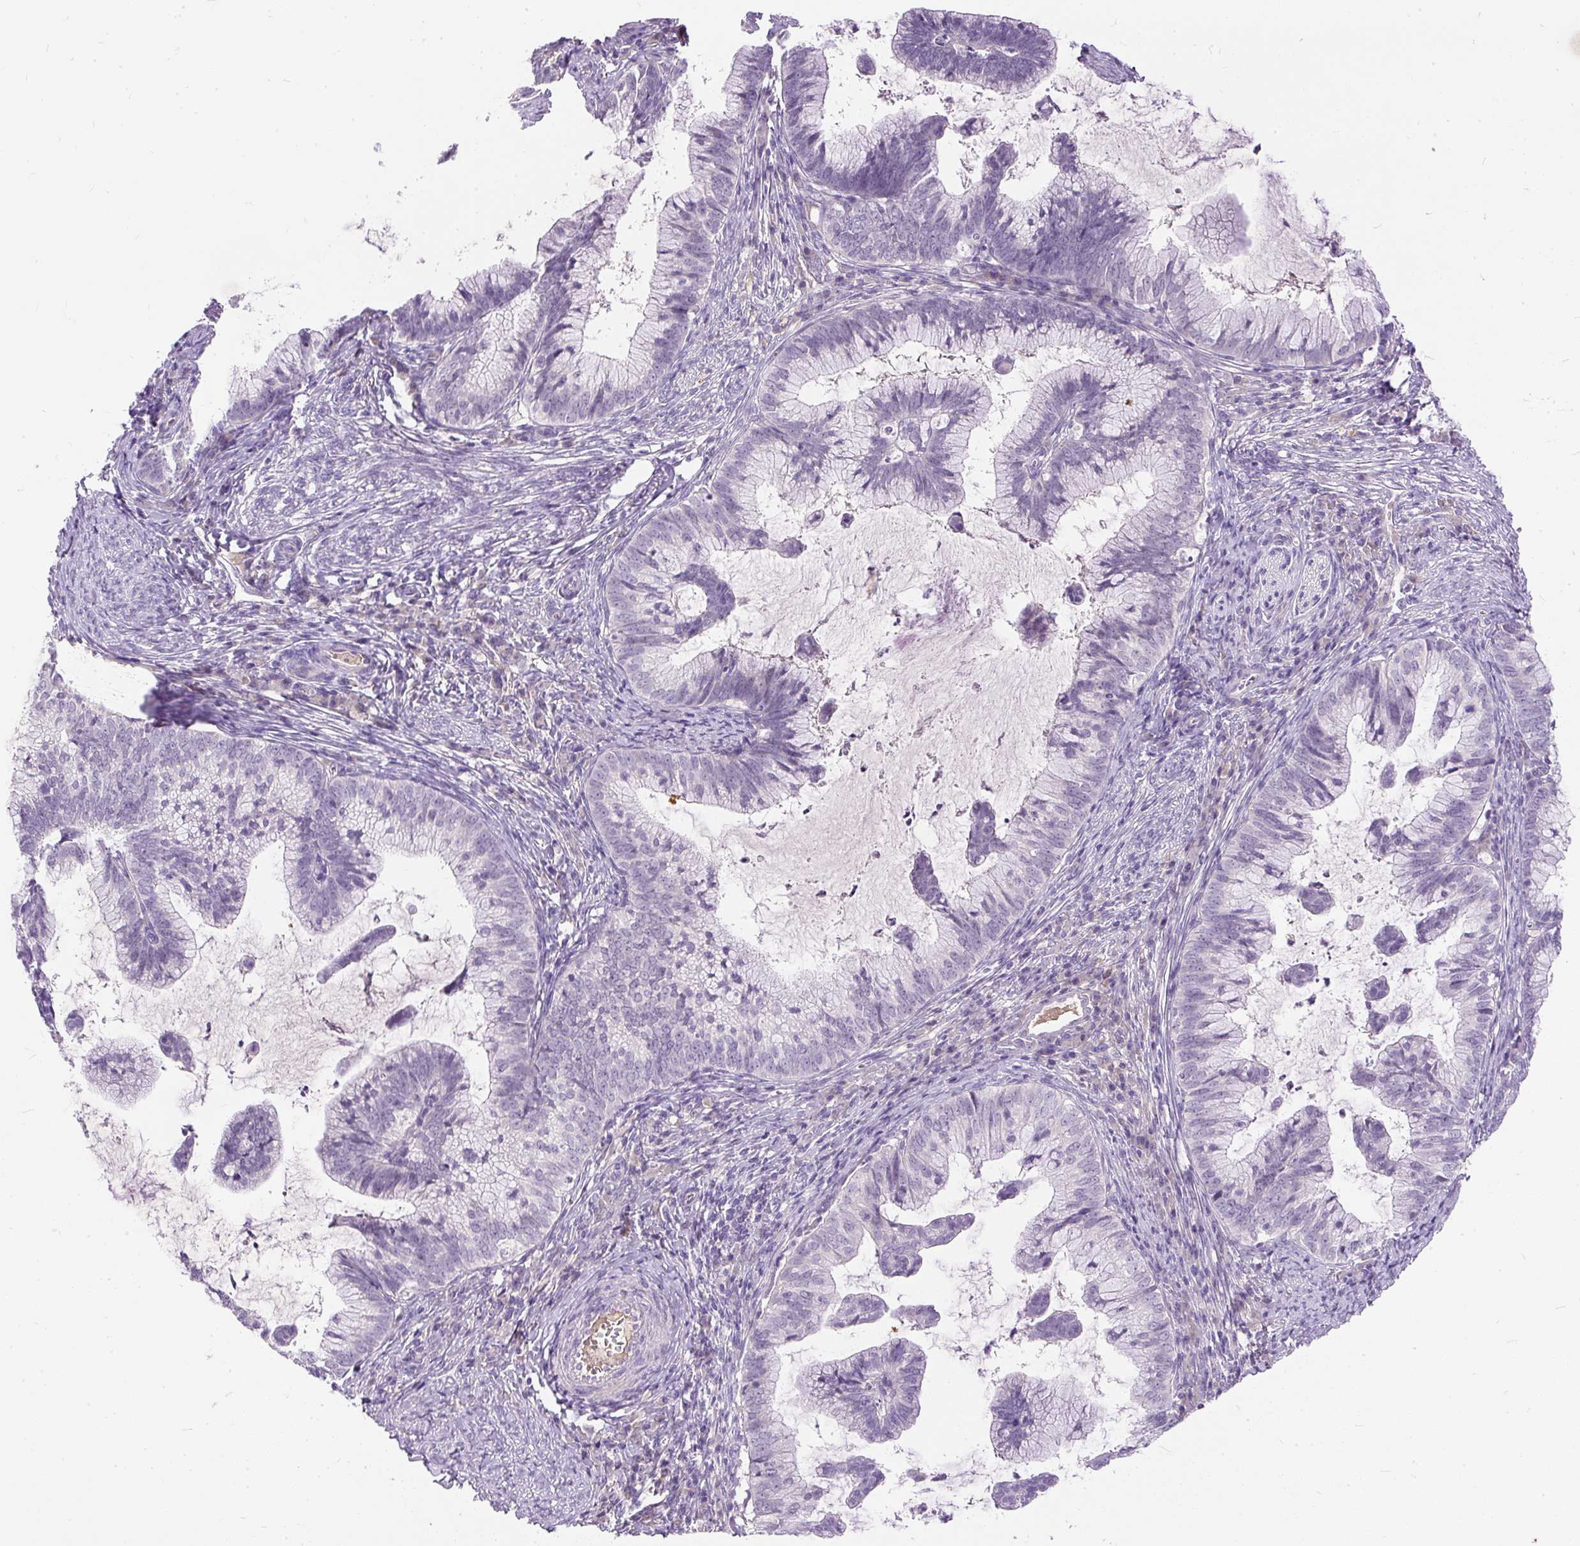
{"staining": {"intensity": "negative", "quantity": "none", "location": "none"}, "tissue": "cervical cancer", "cell_type": "Tumor cells", "image_type": "cancer", "snomed": [{"axis": "morphology", "description": "Adenocarcinoma, NOS"}, {"axis": "topography", "description": "Cervix"}], "caption": "Human adenocarcinoma (cervical) stained for a protein using immunohistochemistry shows no expression in tumor cells.", "gene": "KRTAP20-3", "patient": {"sex": "female", "age": 36}}